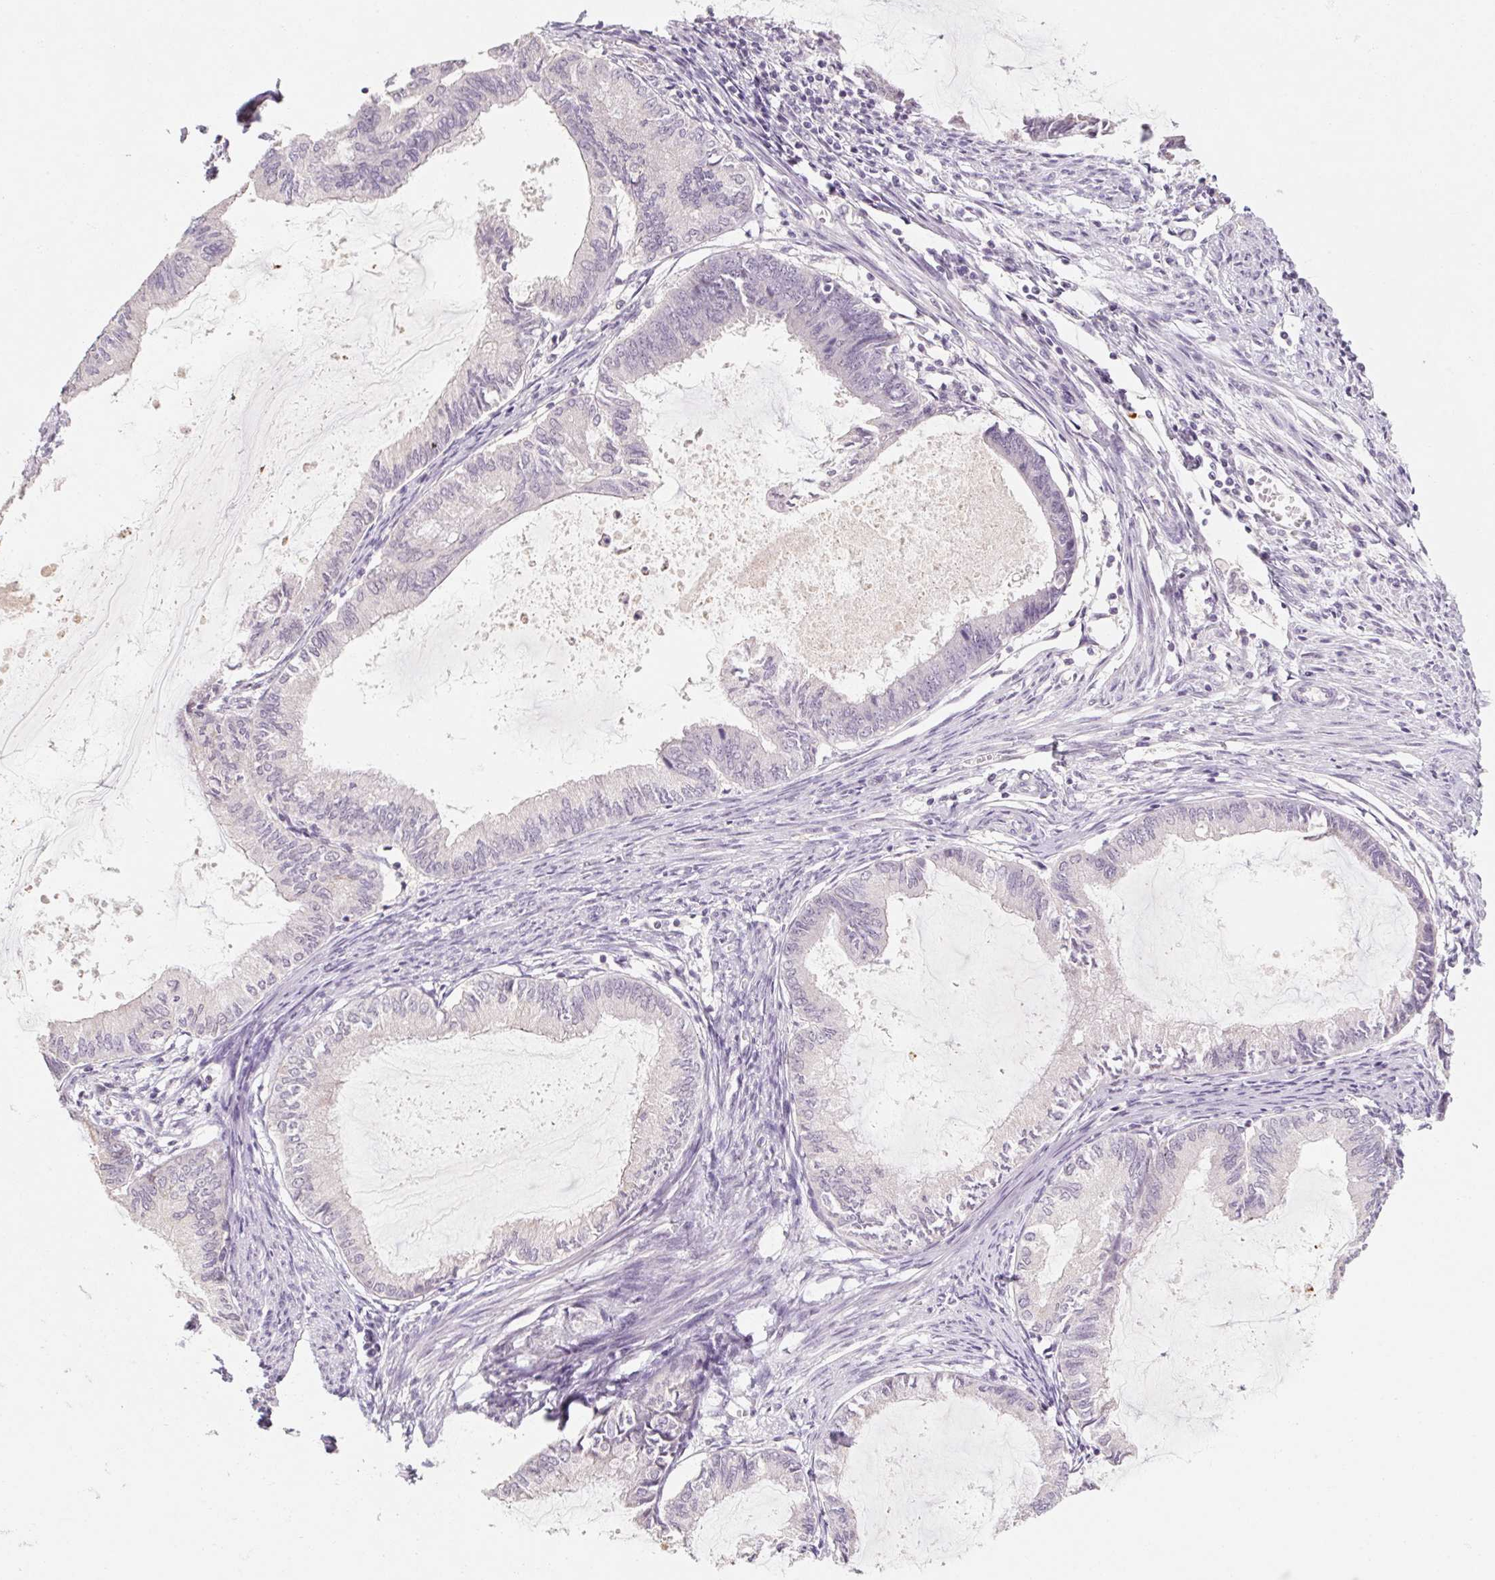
{"staining": {"intensity": "negative", "quantity": "none", "location": "none"}, "tissue": "endometrial cancer", "cell_type": "Tumor cells", "image_type": "cancer", "snomed": [{"axis": "morphology", "description": "Adenocarcinoma, NOS"}, {"axis": "topography", "description": "Endometrium"}], "caption": "Endometrial adenocarcinoma was stained to show a protein in brown. There is no significant staining in tumor cells.", "gene": "CAPZA3", "patient": {"sex": "female", "age": 86}}